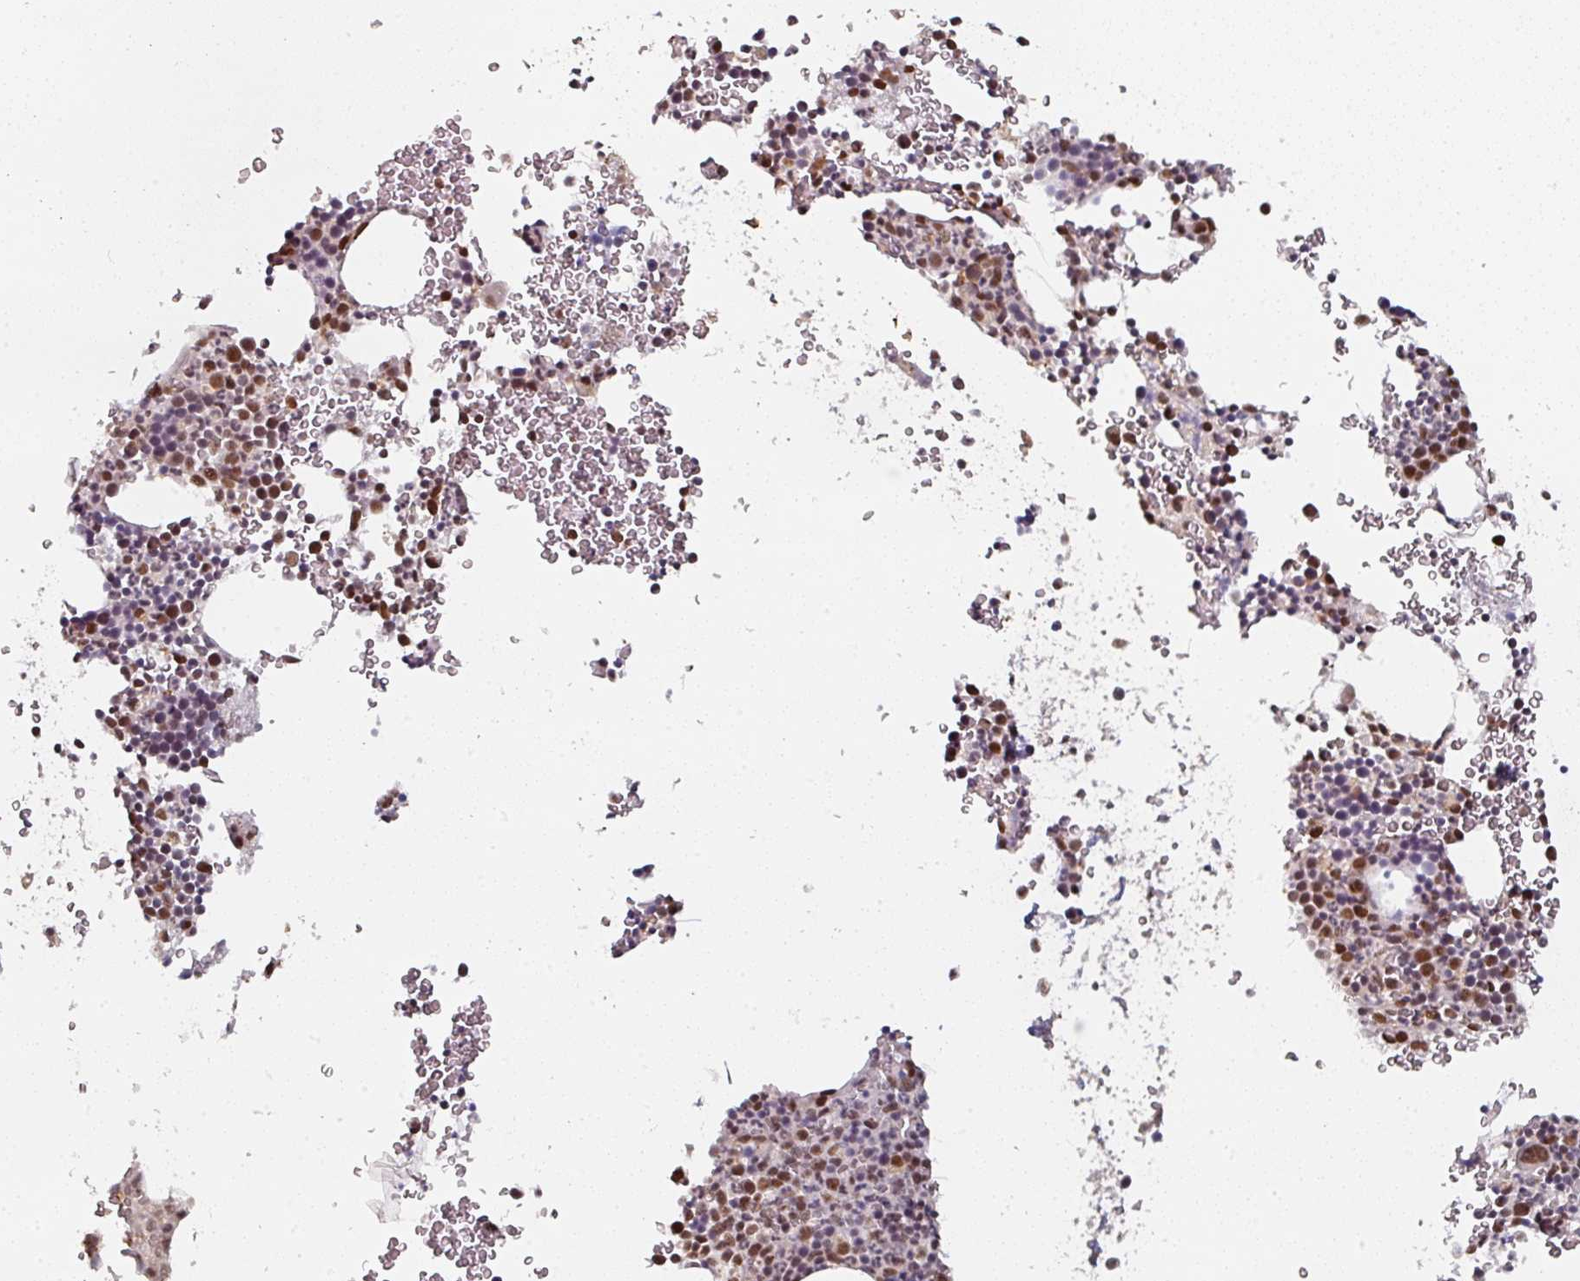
{"staining": {"intensity": "strong", "quantity": "25%-75%", "location": "nuclear"}, "tissue": "bone marrow", "cell_type": "Hematopoietic cells", "image_type": "normal", "snomed": [{"axis": "morphology", "description": "Normal tissue, NOS"}, {"axis": "topography", "description": "Bone marrow"}], "caption": "An IHC micrograph of unremarkable tissue is shown. Protein staining in brown shows strong nuclear positivity in bone marrow within hematopoietic cells. (IHC, brightfield microscopy, high magnification).", "gene": "ENSG00000289690", "patient": {"sex": "male", "age": 61}}